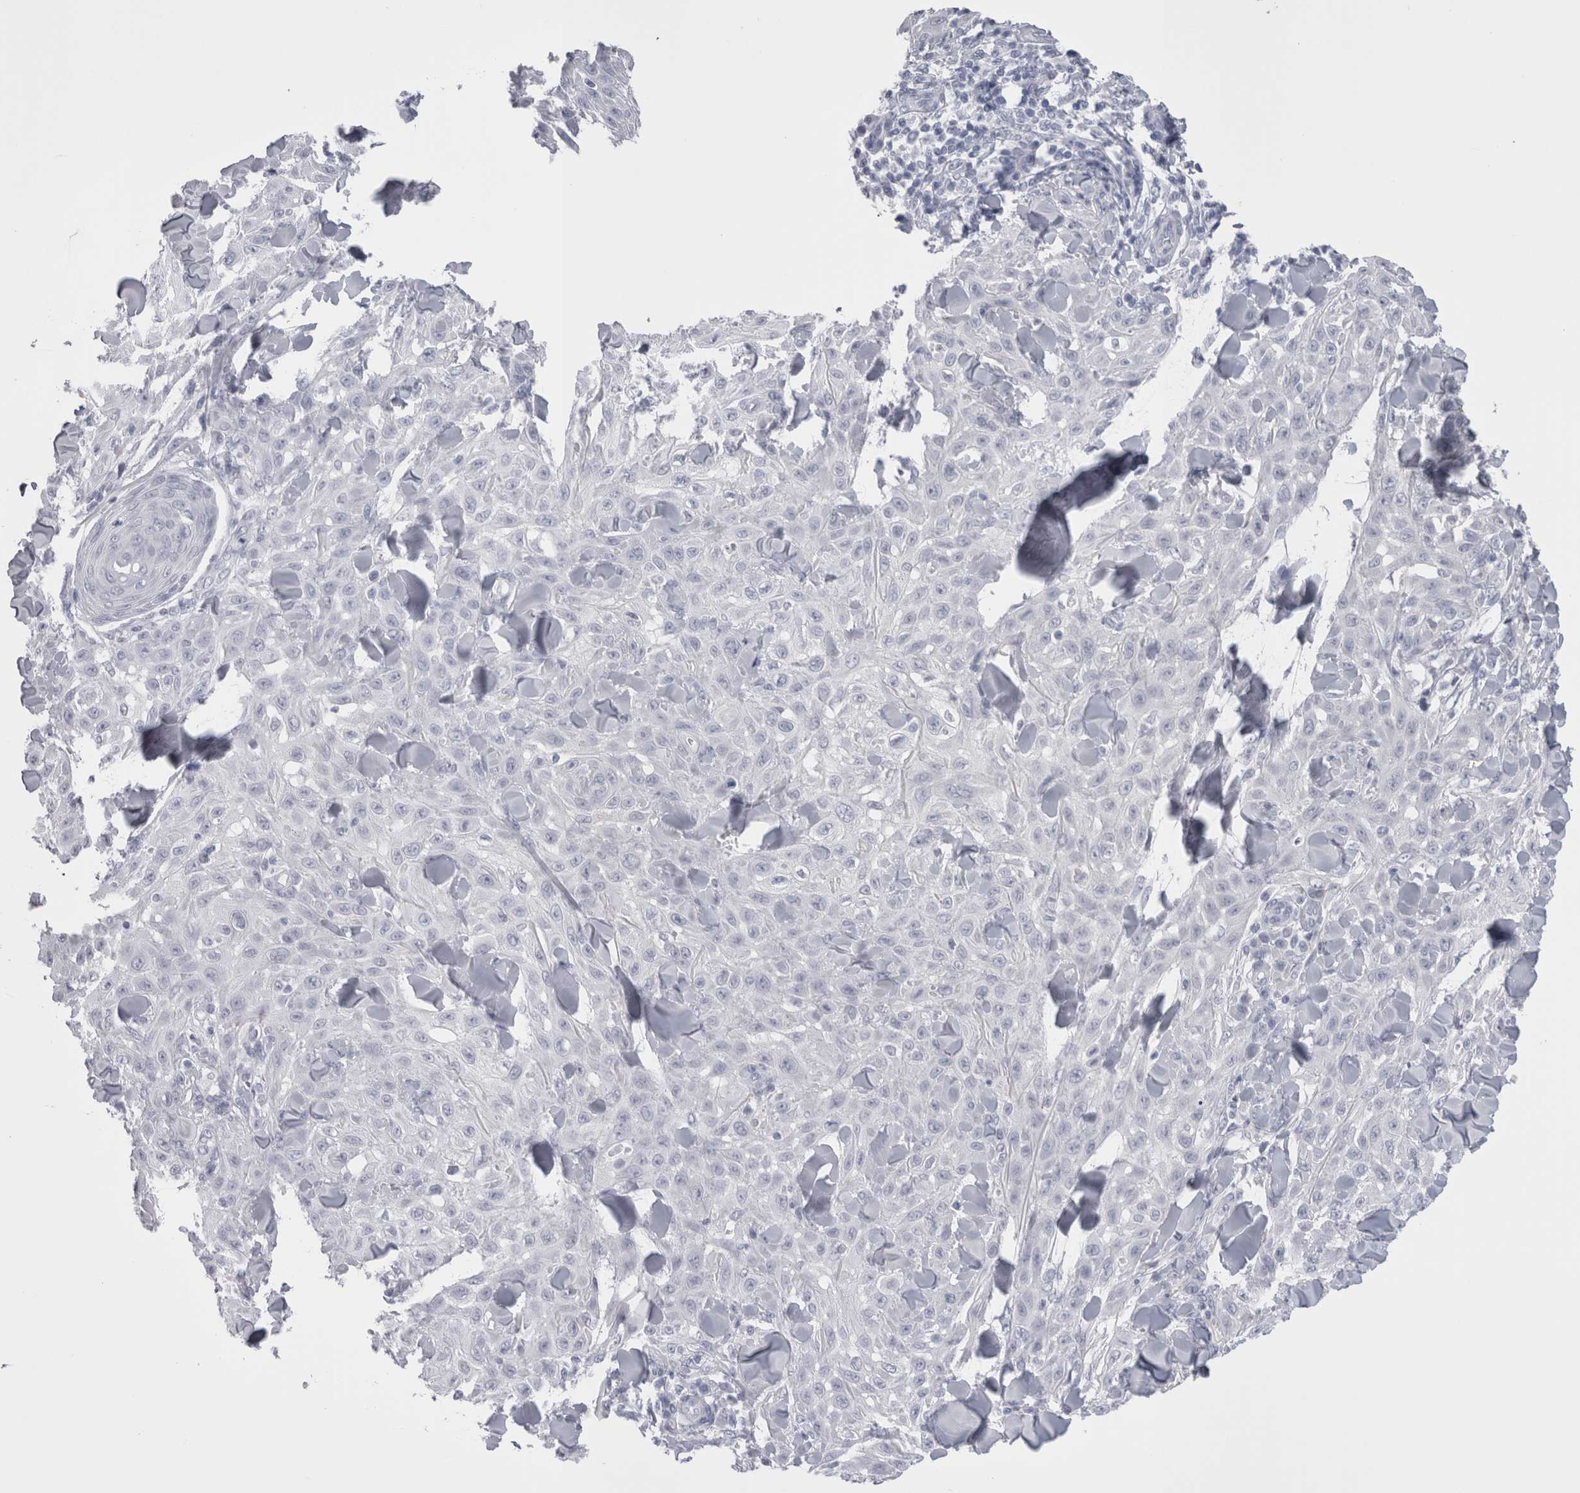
{"staining": {"intensity": "negative", "quantity": "none", "location": "none"}, "tissue": "skin cancer", "cell_type": "Tumor cells", "image_type": "cancer", "snomed": [{"axis": "morphology", "description": "Squamous cell carcinoma, NOS"}, {"axis": "topography", "description": "Skin"}], "caption": "A high-resolution histopathology image shows immunohistochemistry (IHC) staining of skin squamous cell carcinoma, which displays no significant staining in tumor cells.", "gene": "SUCNR1", "patient": {"sex": "male", "age": 24}}